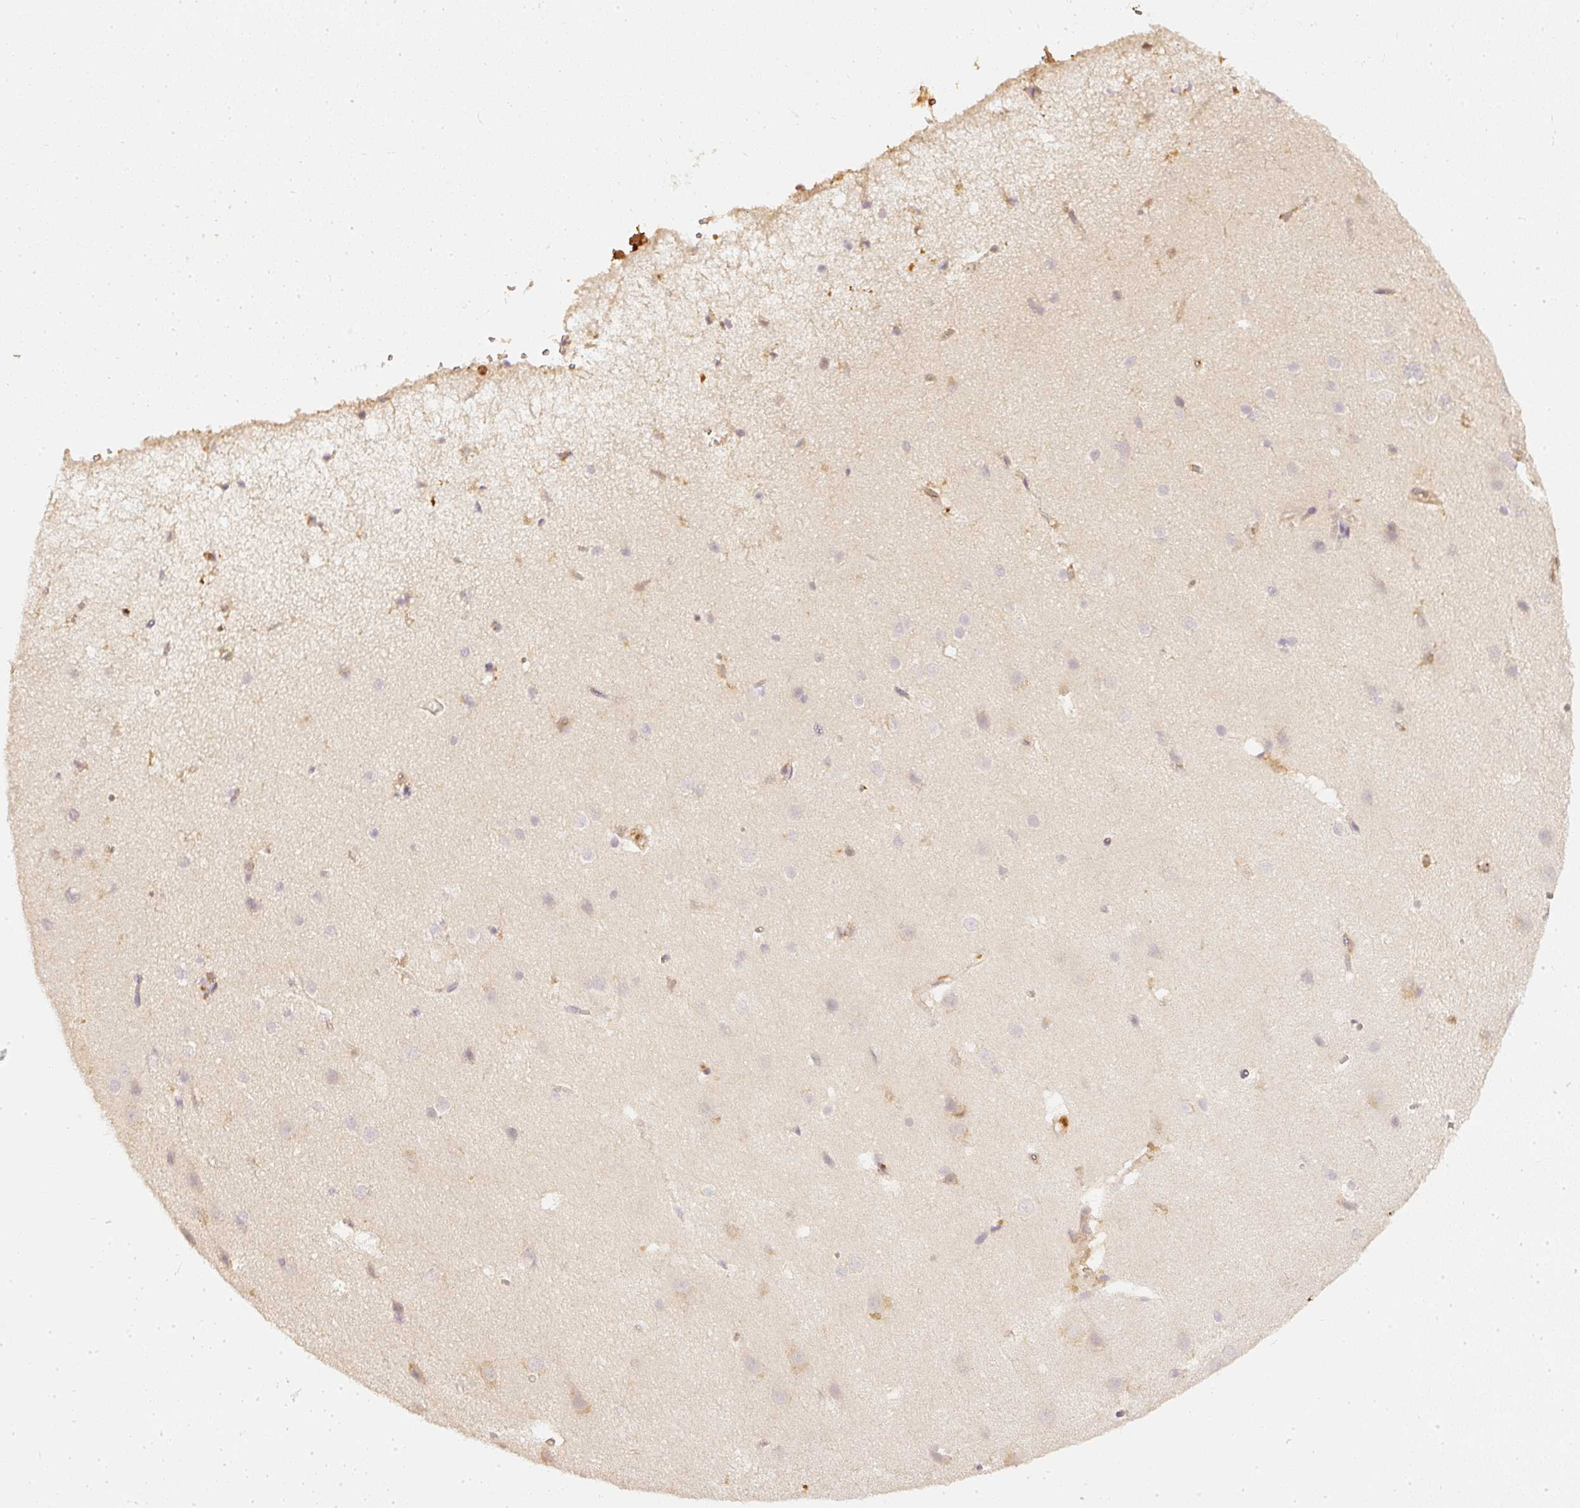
{"staining": {"intensity": "weak", "quantity": "25%-75%", "location": "cytoplasmic/membranous"}, "tissue": "cerebral cortex", "cell_type": "Endothelial cells", "image_type": "normal", "snomed": [{"axis": "morphology", "description": "Normal tissue, NOS"}, {"axis": "topography", "description": "Cerebral cortex"}], "caption": "Approximately 25%-75% of endothelial cells in unremarkable cerebral cortex show weak cytoplasmic/membranous protein expression as visualized by brown immunohistochemical staining.", "gene": "PFN1", "patient": {"sex": "male", "age": 37}}